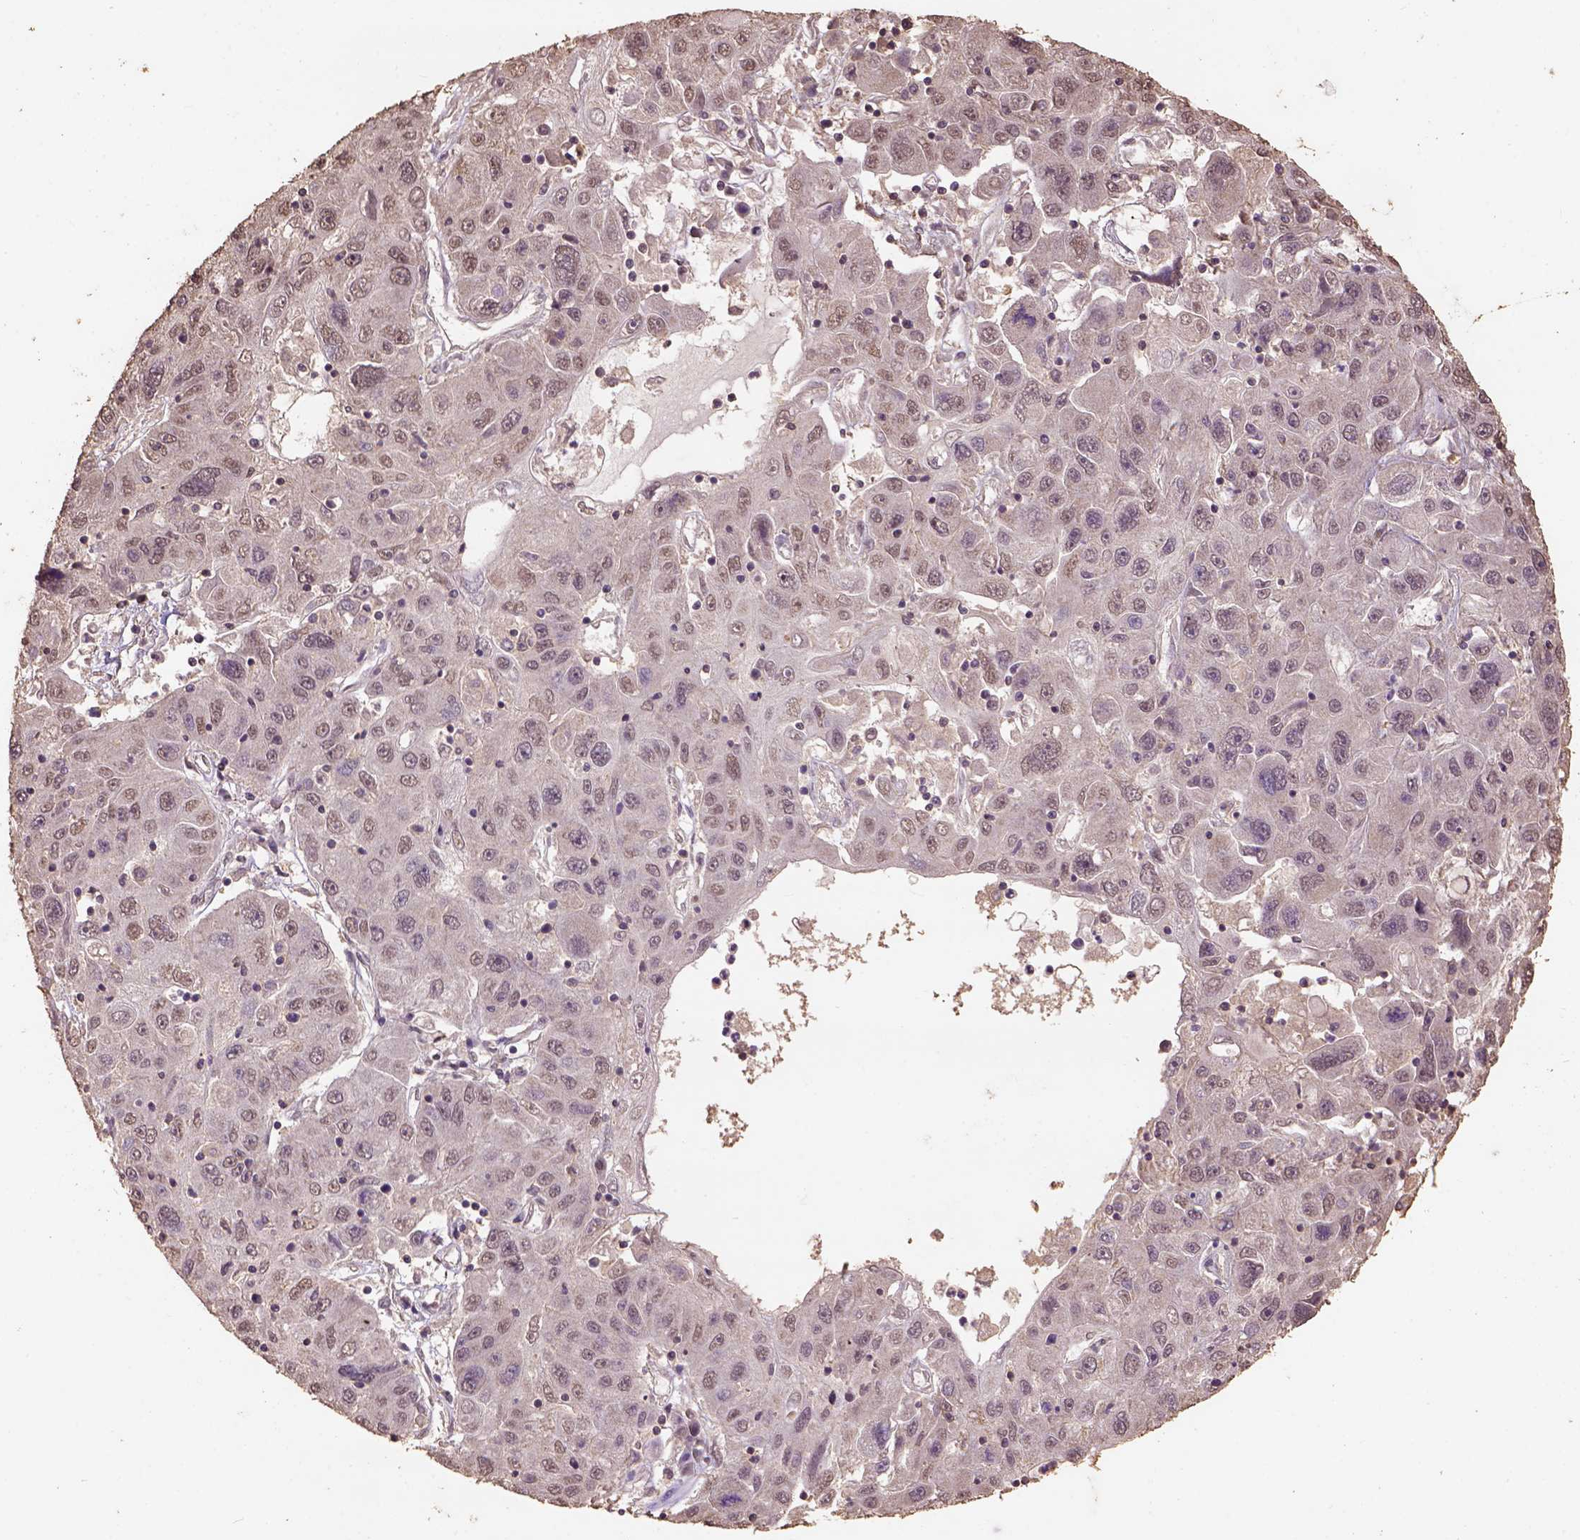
{"staining": {"intensity": "weak", "quantity": "25%-75%", "location": "nuclear"}, "tissue": "stomach cancer", "cell_type": "Tumor cells", "image_type": "cancer", "snomed": [{"axis": "morphology", "description": "Adenocarcinoma, NOS"}, {"axis": "topography", "description": "Stomach"}], "caption": "Tumor cells reveal low levels of weak nuclear expression in approximately 25%-75% of cells in stomach adenocarcinoma.", "gene": "CSTF2T", "patient": {"sex": "male", "age": 56}}